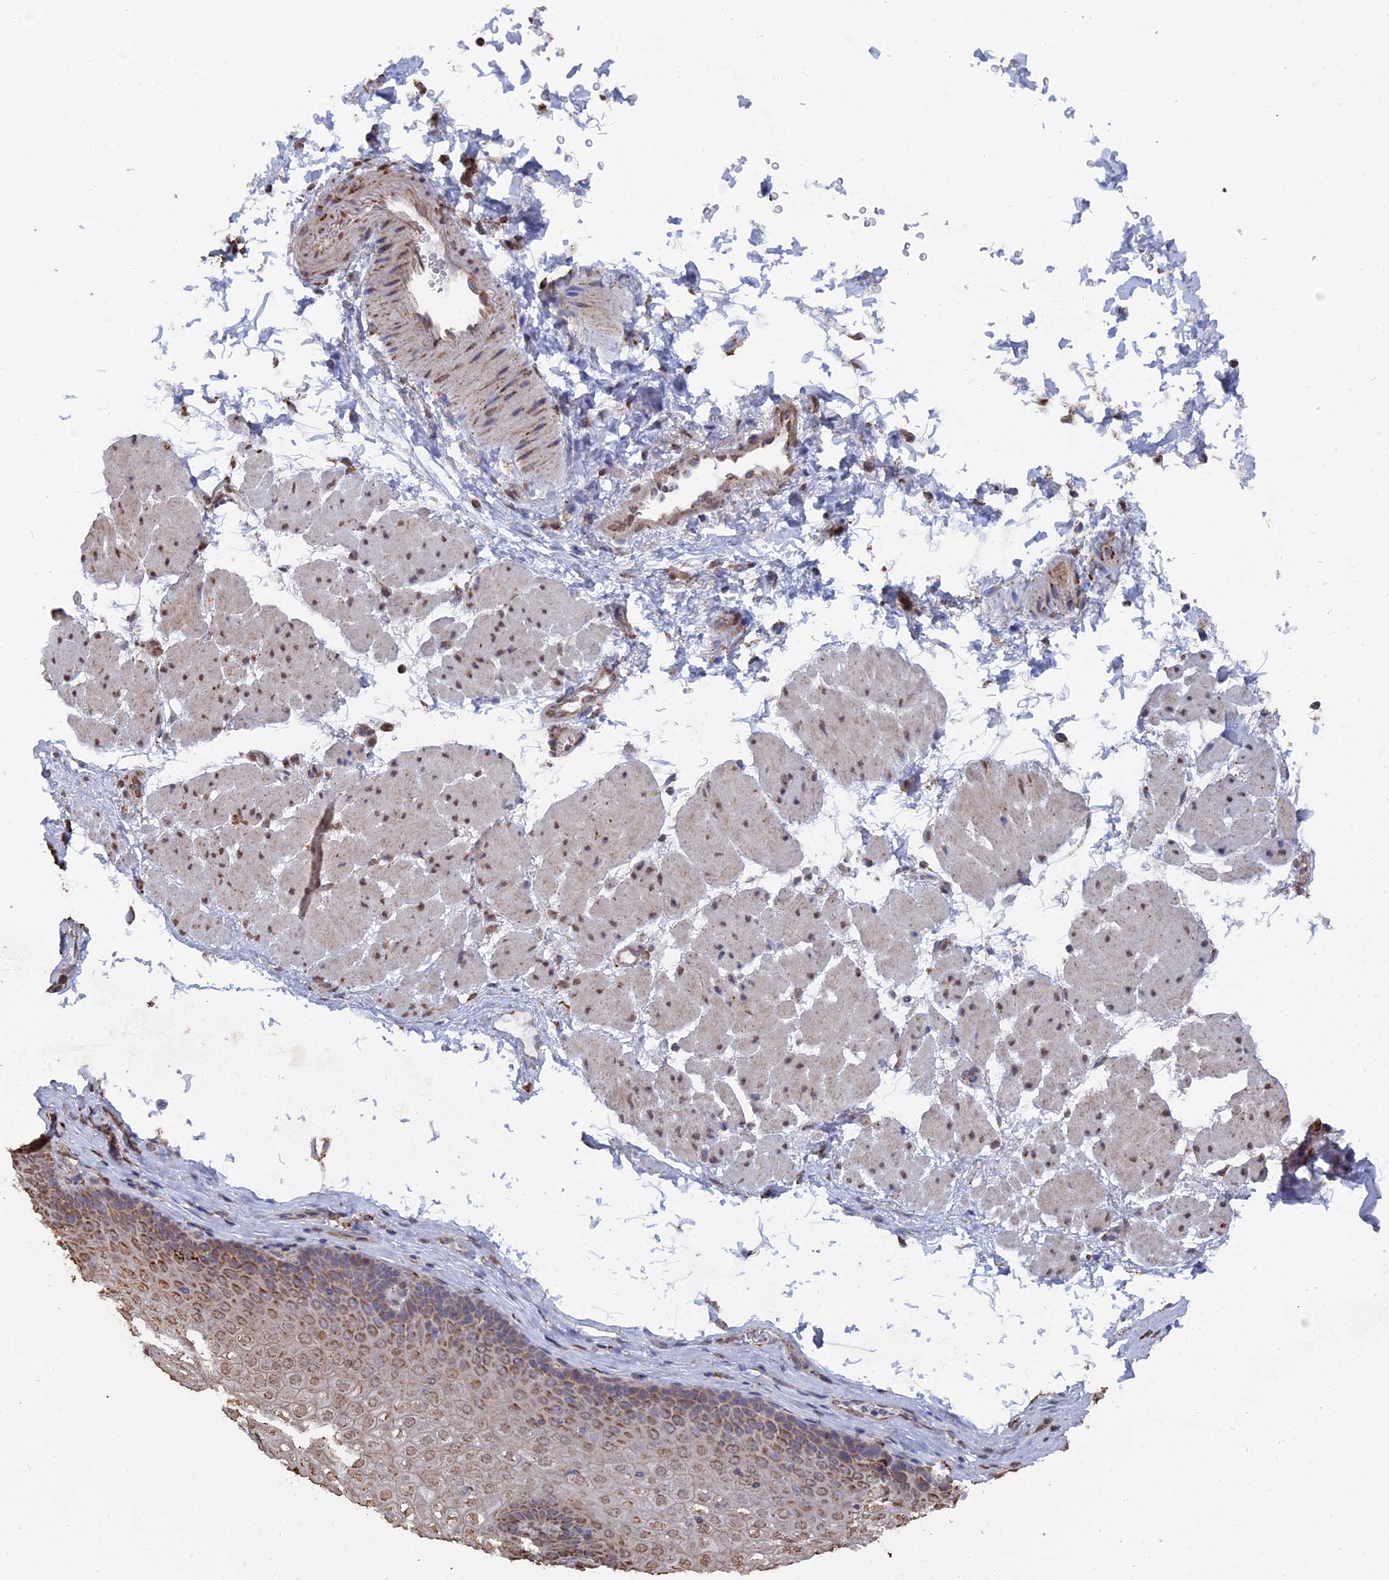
{"staining": {"intensity": "moderate", "quantity": "25%-75%", "location": "cytoplasmic/membranous,nuclear"}, "tissue": "esophagus", "cell_type": "Squamous epithelial cells", "image_type": "normal", "snomed": [{"axis": "morphology", "description": "Normal tissue, NOS"}, {"axis": "topography", "description": "Esophagus"}], "caption": "Protein analysis of benign esophagus displays moderate cytoplasmic/membranous,nuclear expression in about 25%-75% of squamous epithelial cells. (Brightfield microscopy of DAB IHC at high magnification).", "gene": "SMG9", "patient": {"sex": "female", "age": 66}}